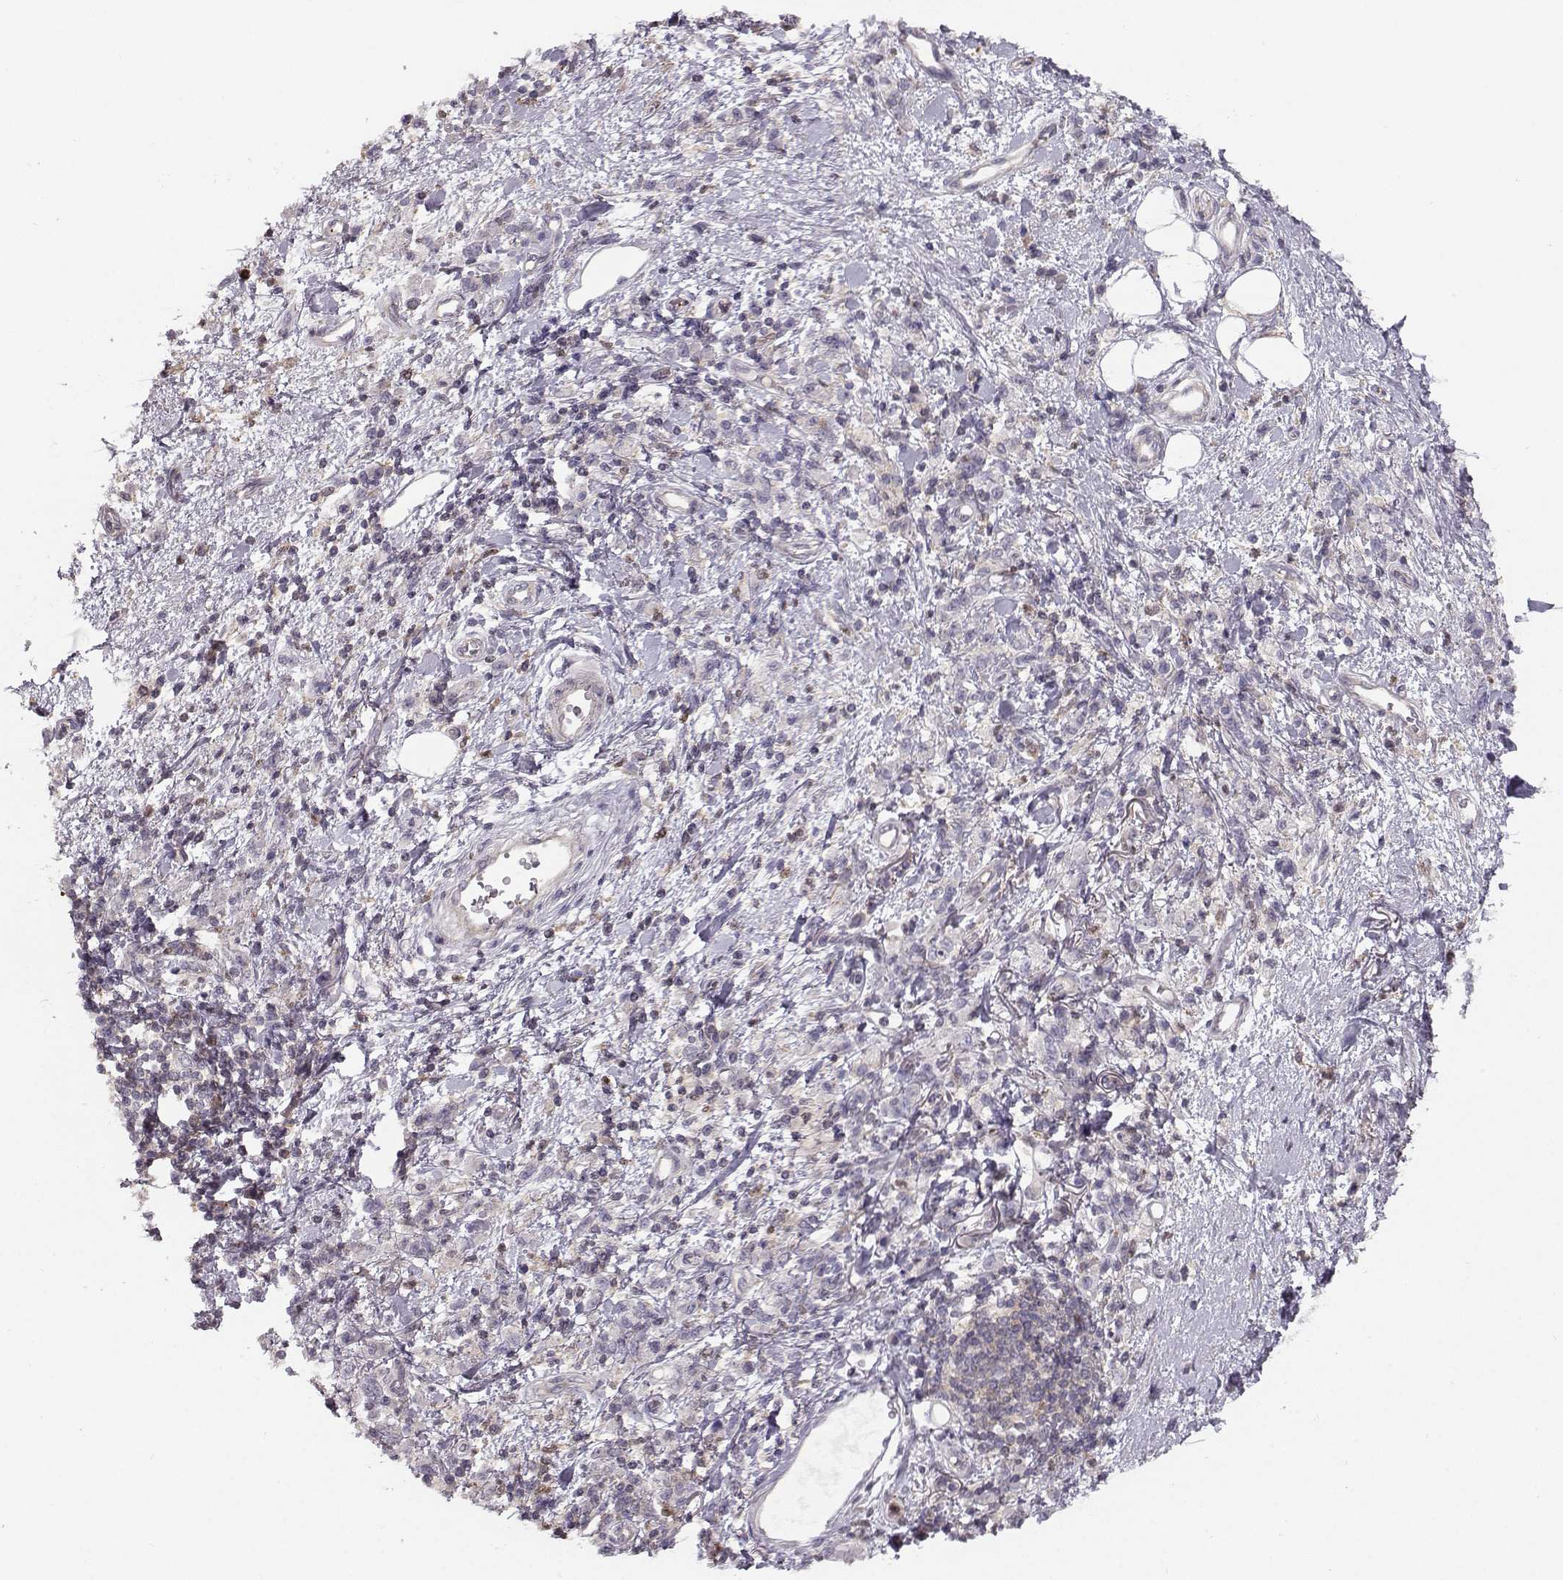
{"staining": {"intensity": "negative", "quantity": "none", "location": "none"}, "tissue": "stomach cancer", "cell_type": "Tumor cells", "image_type": "cancer", "snomed": [{"axis": "morphology", "description": "Adenocarcinoma, NOS"}, {"axis": "topography", "description": "Stomach"}], "caption": "A high-resolution photomicrograph shows immunohistochemistry staining of adenocarcinoma (stomach), which demonstrates no significant expression in tumor cells. Brightfield microscopy of immunohistochemistry (IHC) stained with DAB (brown) and hematoxylin (blue), captured at high magnification.", "gene": "ASB16", "patient": {"sex": "male", "age": 77}}